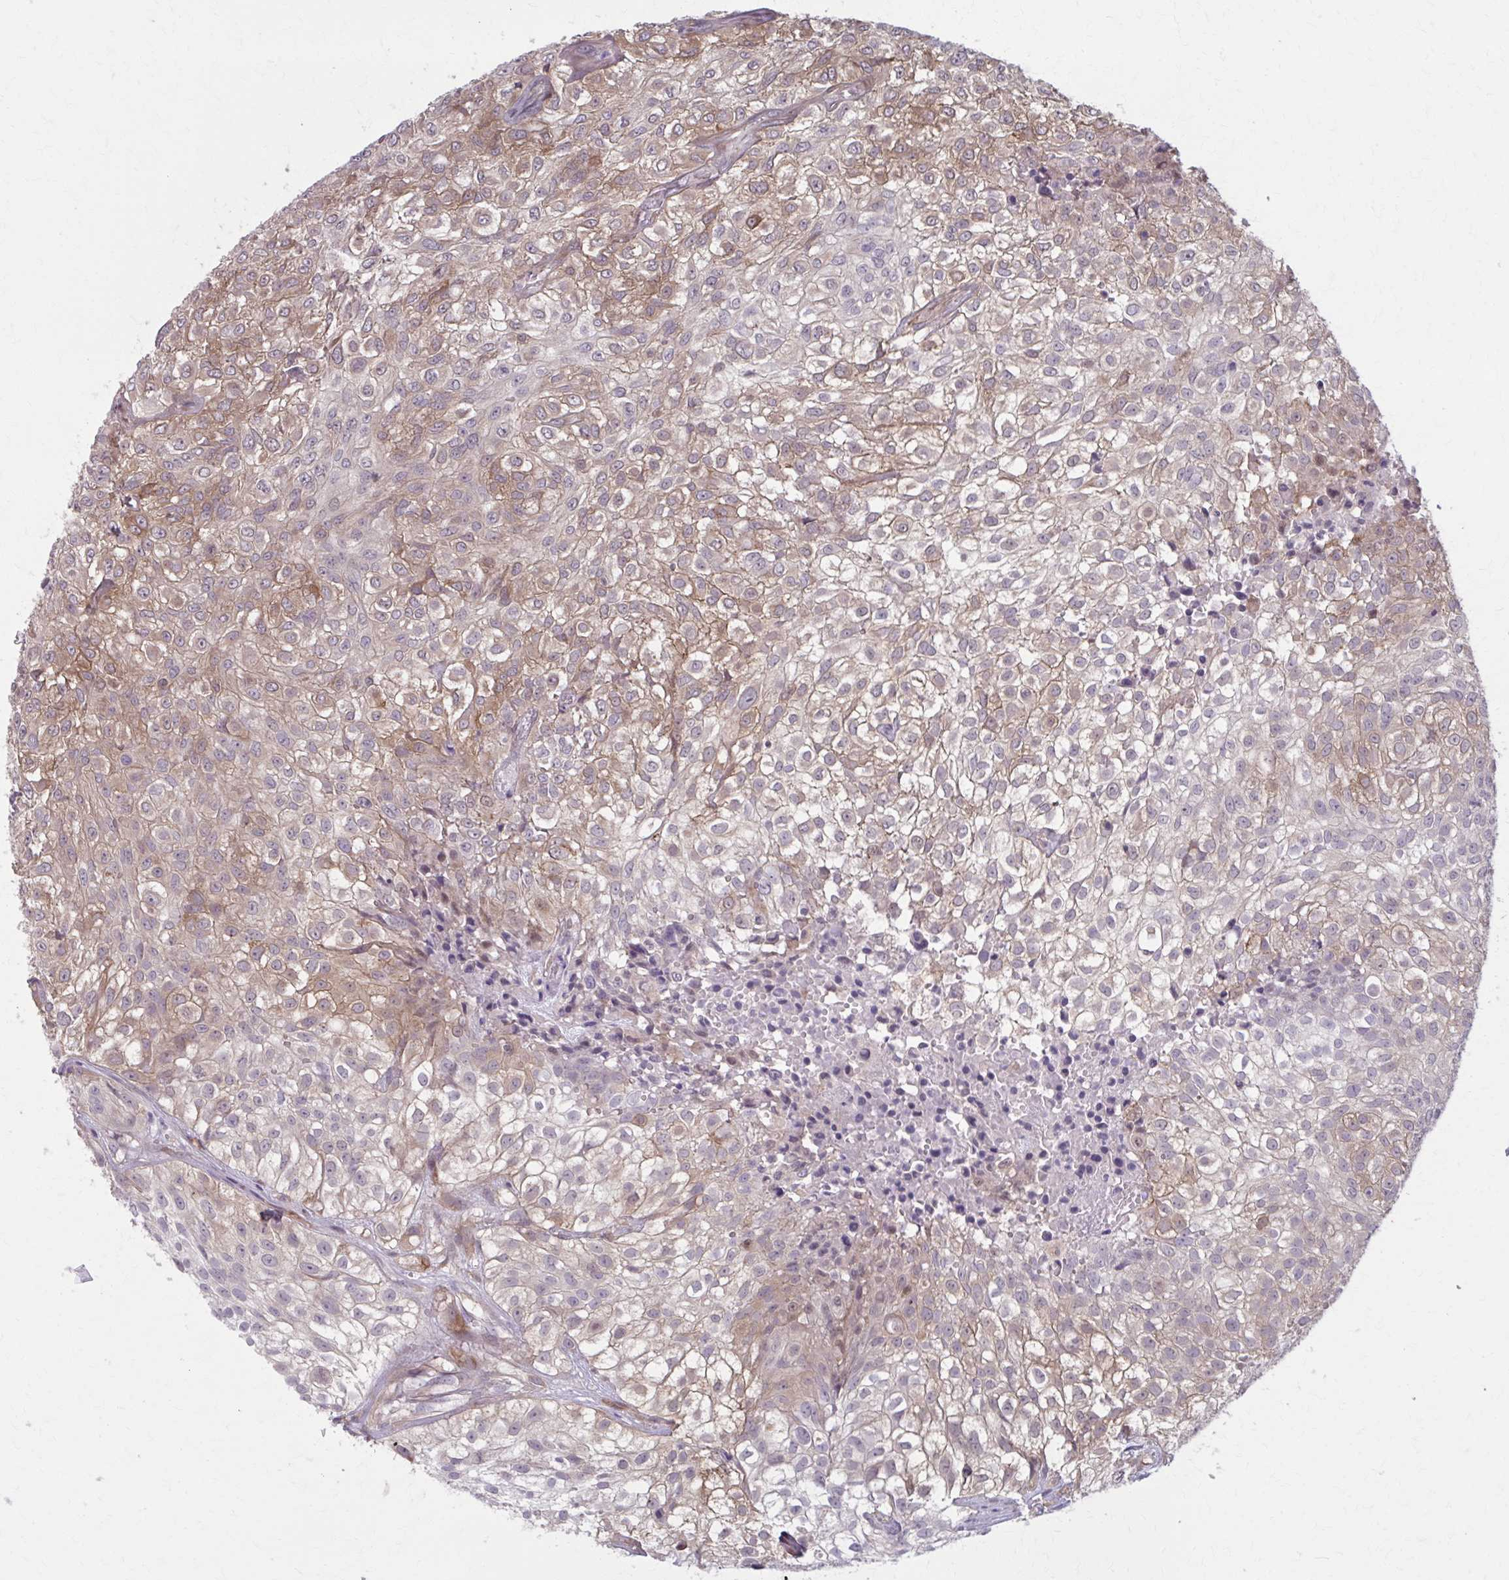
{"staining": {"intensity": "moderate", "quantity": ">75%", "location": "cytoplasmic/membranous"}, "tissue": "urothelial cancer", "cell_type": "Tumor cells", "image_type": "cancer", "snomed": [{"axis": "morphology", "description": "Urothelial carcinoma, High grade"}, {"axis": "topography", "description": "Urinary bladder"}], "caption": "This photomicrograph demonstrates IHC staining of urothelial cancer, with medium moderate cytoplasmic/membranous positivity in about >75% of tumor cells.", "gene": "NUMBL", "patient": {"sex": "male", "age": 56}}